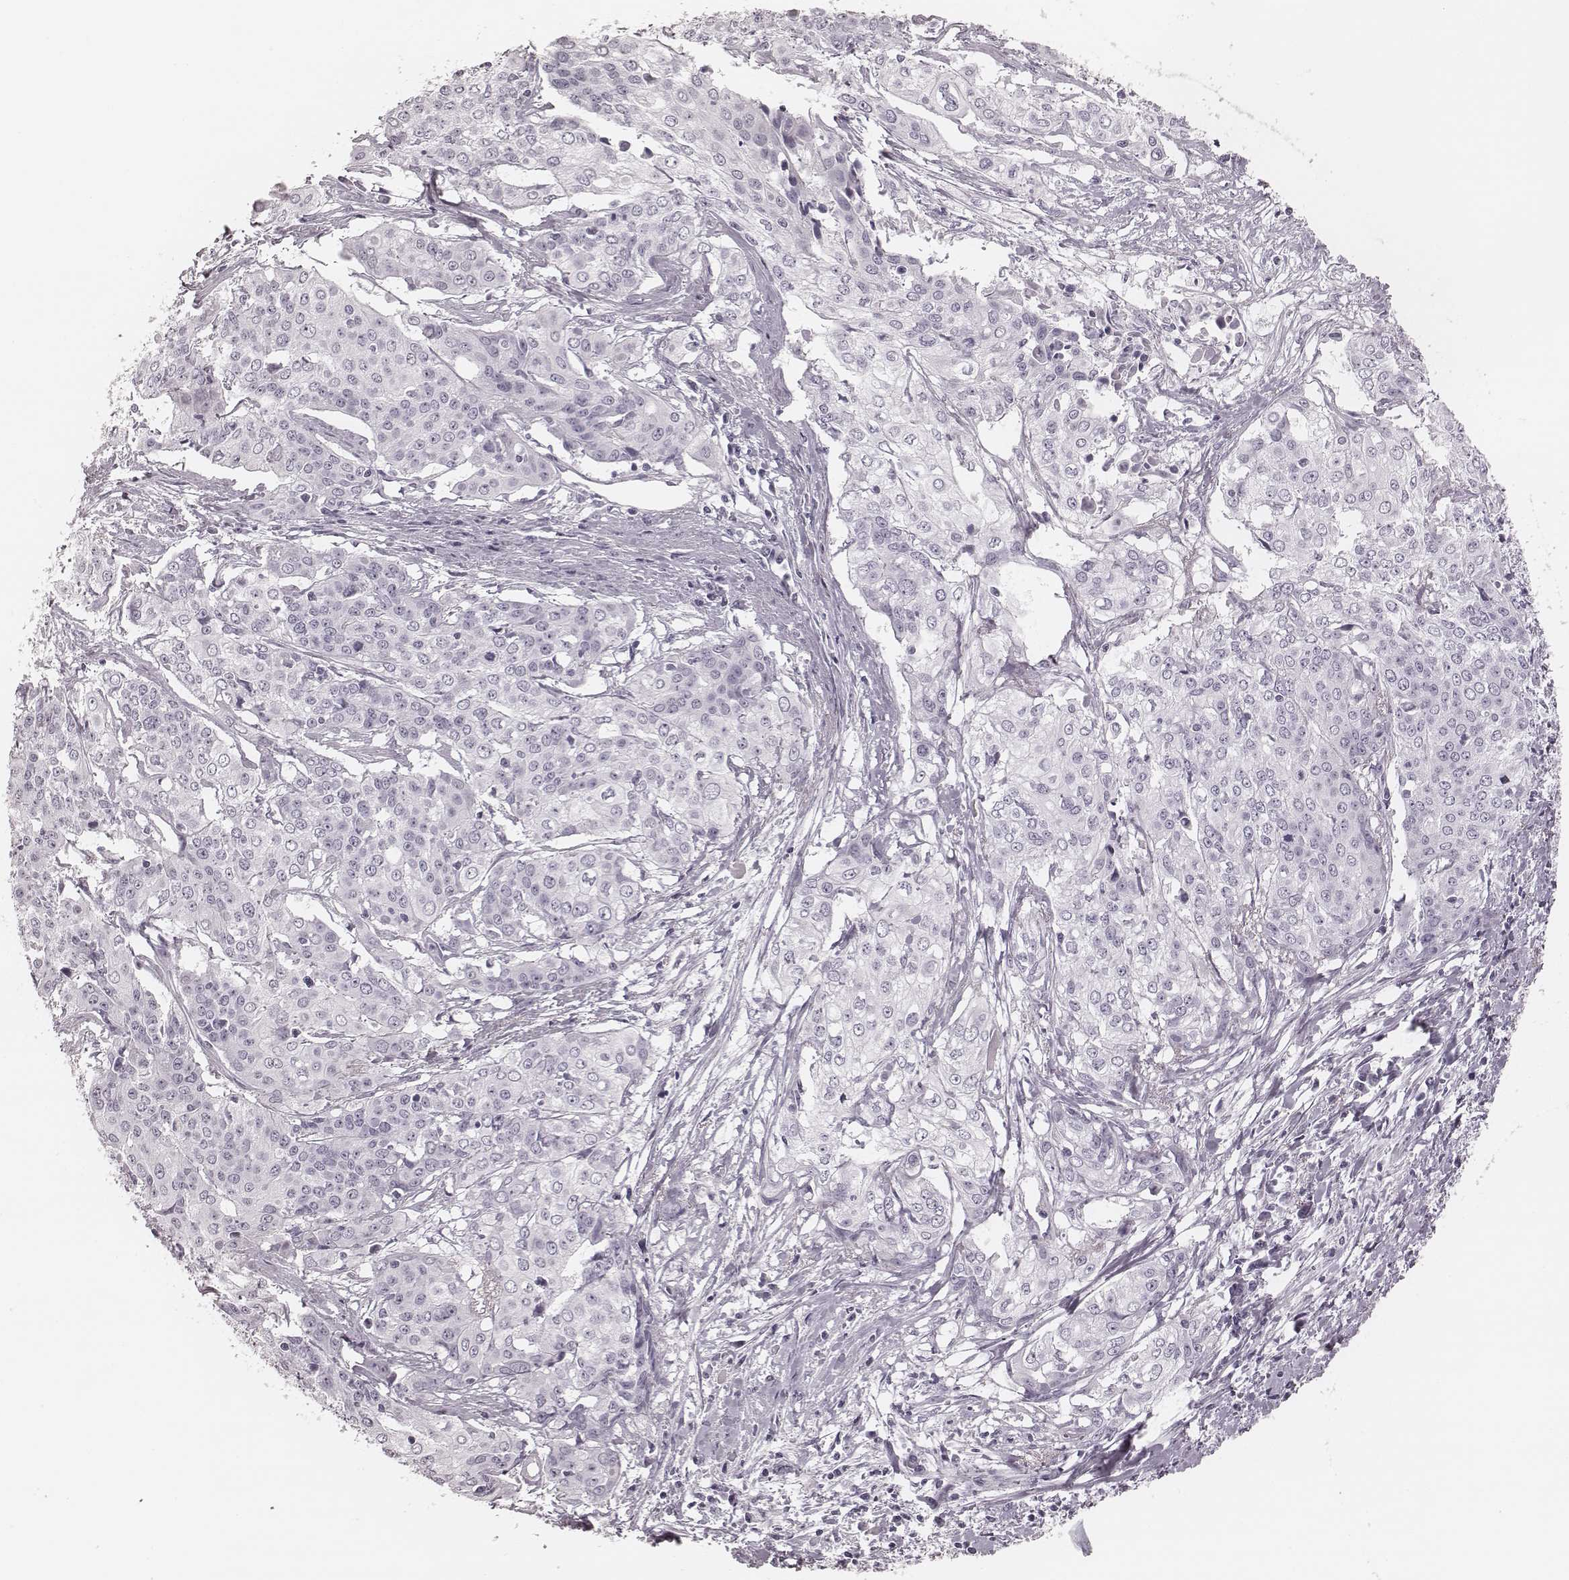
{"staining": {"intensity": "negative", "quantity": "none", "location": "none"}, "tissue": "cervical cancer", "cell_type": "Tumor cells", "image_type": "cancer", "snomed": [{"axis": "morphology", "description": "Squamous cell carcinoma, NOS"}, {"axis": "topography", "description": "Cervix"}], "caption": "IHC histopathology image of human cervical cancer (squamous cell carcinoma) stained for a protein (brown), which exhibits no expression in tumor cells.", "gene": "MSX1", "patient": {"sex": "female", "age": 39}}